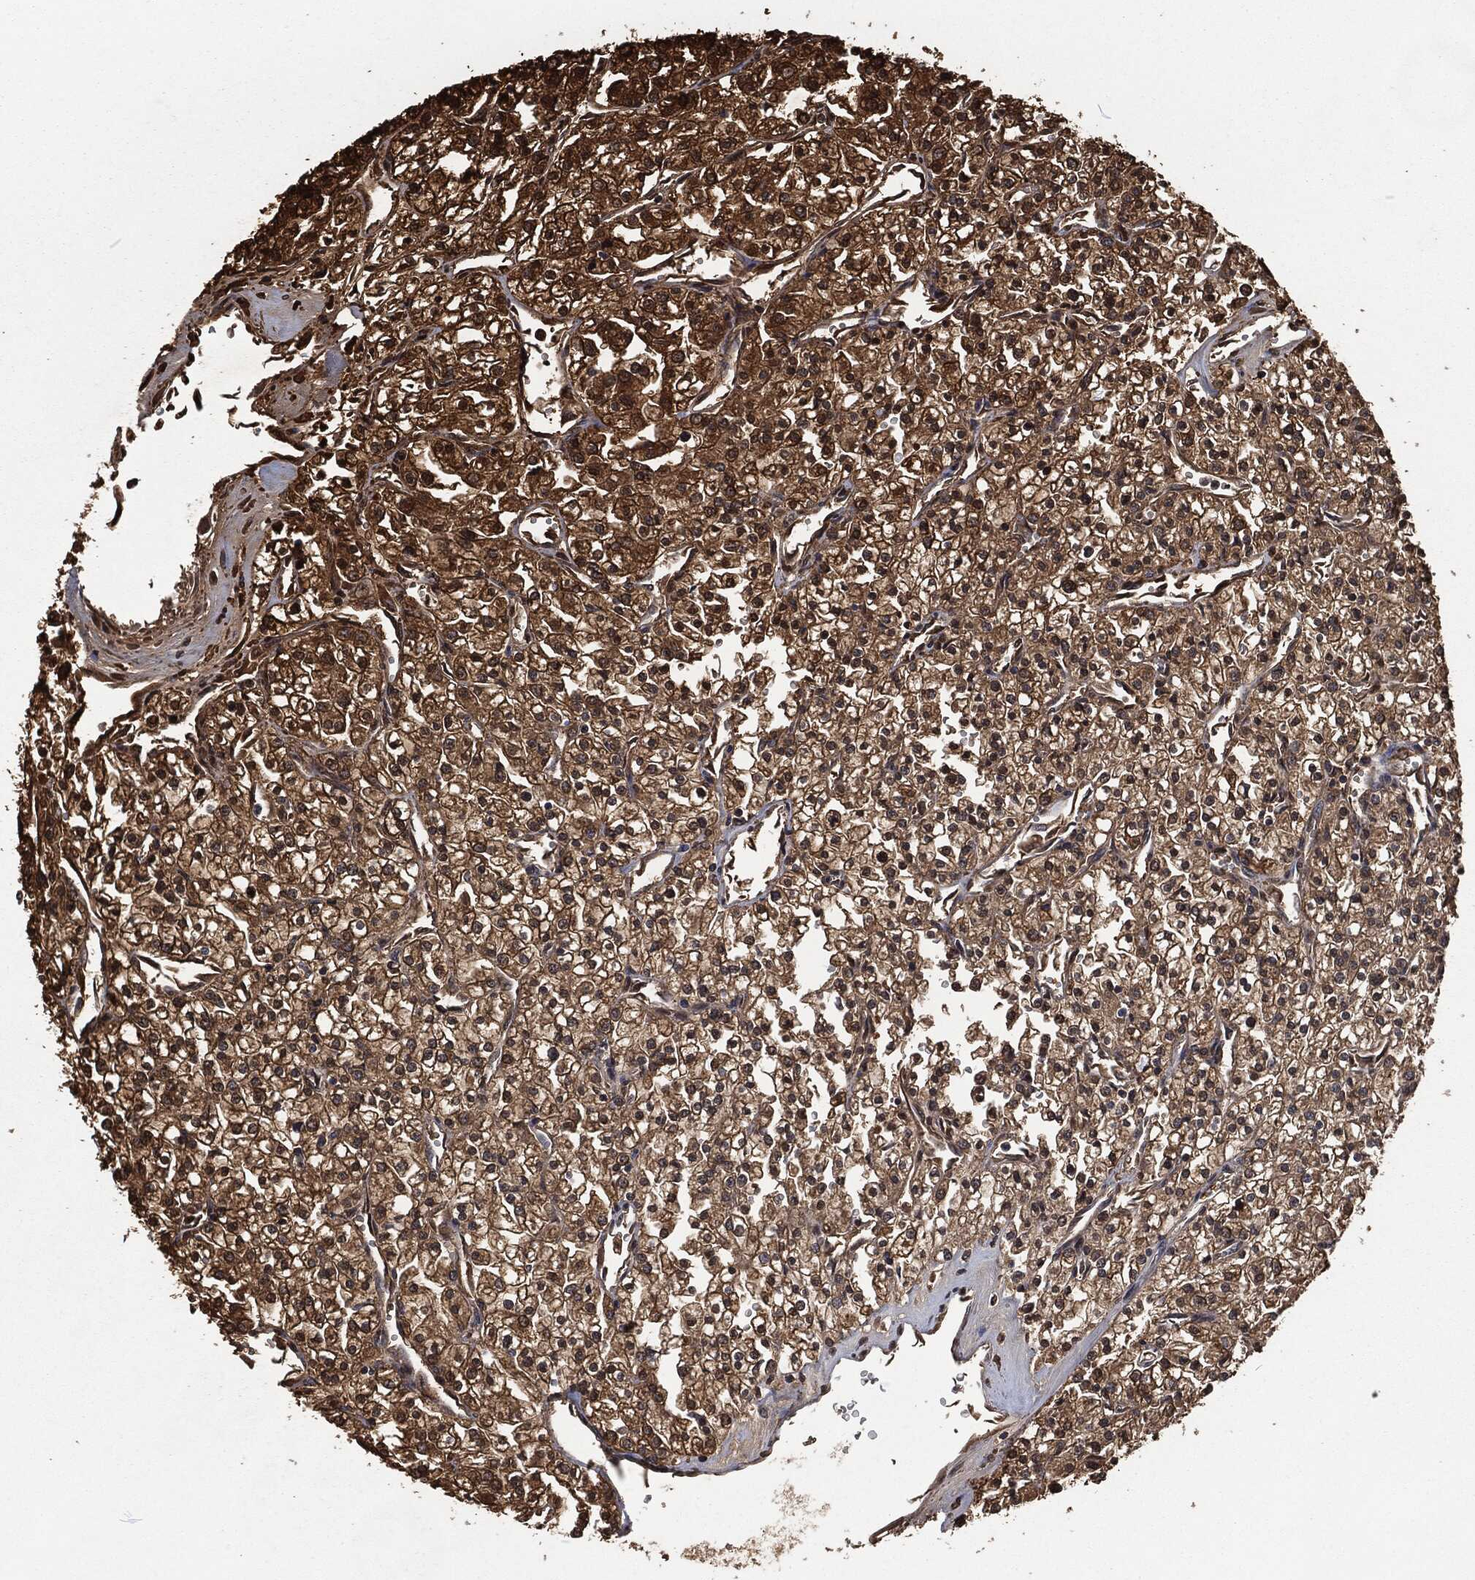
{"staining": {"intensity": "strong", "quantity": ">75%", "location": "cytoplasmic/membranous"}, "tissue": "renal cancer", "cell_type": "Tumor cells", "image_type": "cancer", "snomed": [{"axis": "morphology", "description": "Adenocarcinoma, NOS"}, {"axis": "topography", "description": "Kidney"}], "caption": "This is an image of IHC staining of renal cancer, which shows strong expression in the cytoplasmic/membranous of tumor cells.", "gene": "PRDX4", "patient": {"sex": "male", "age": 80}}